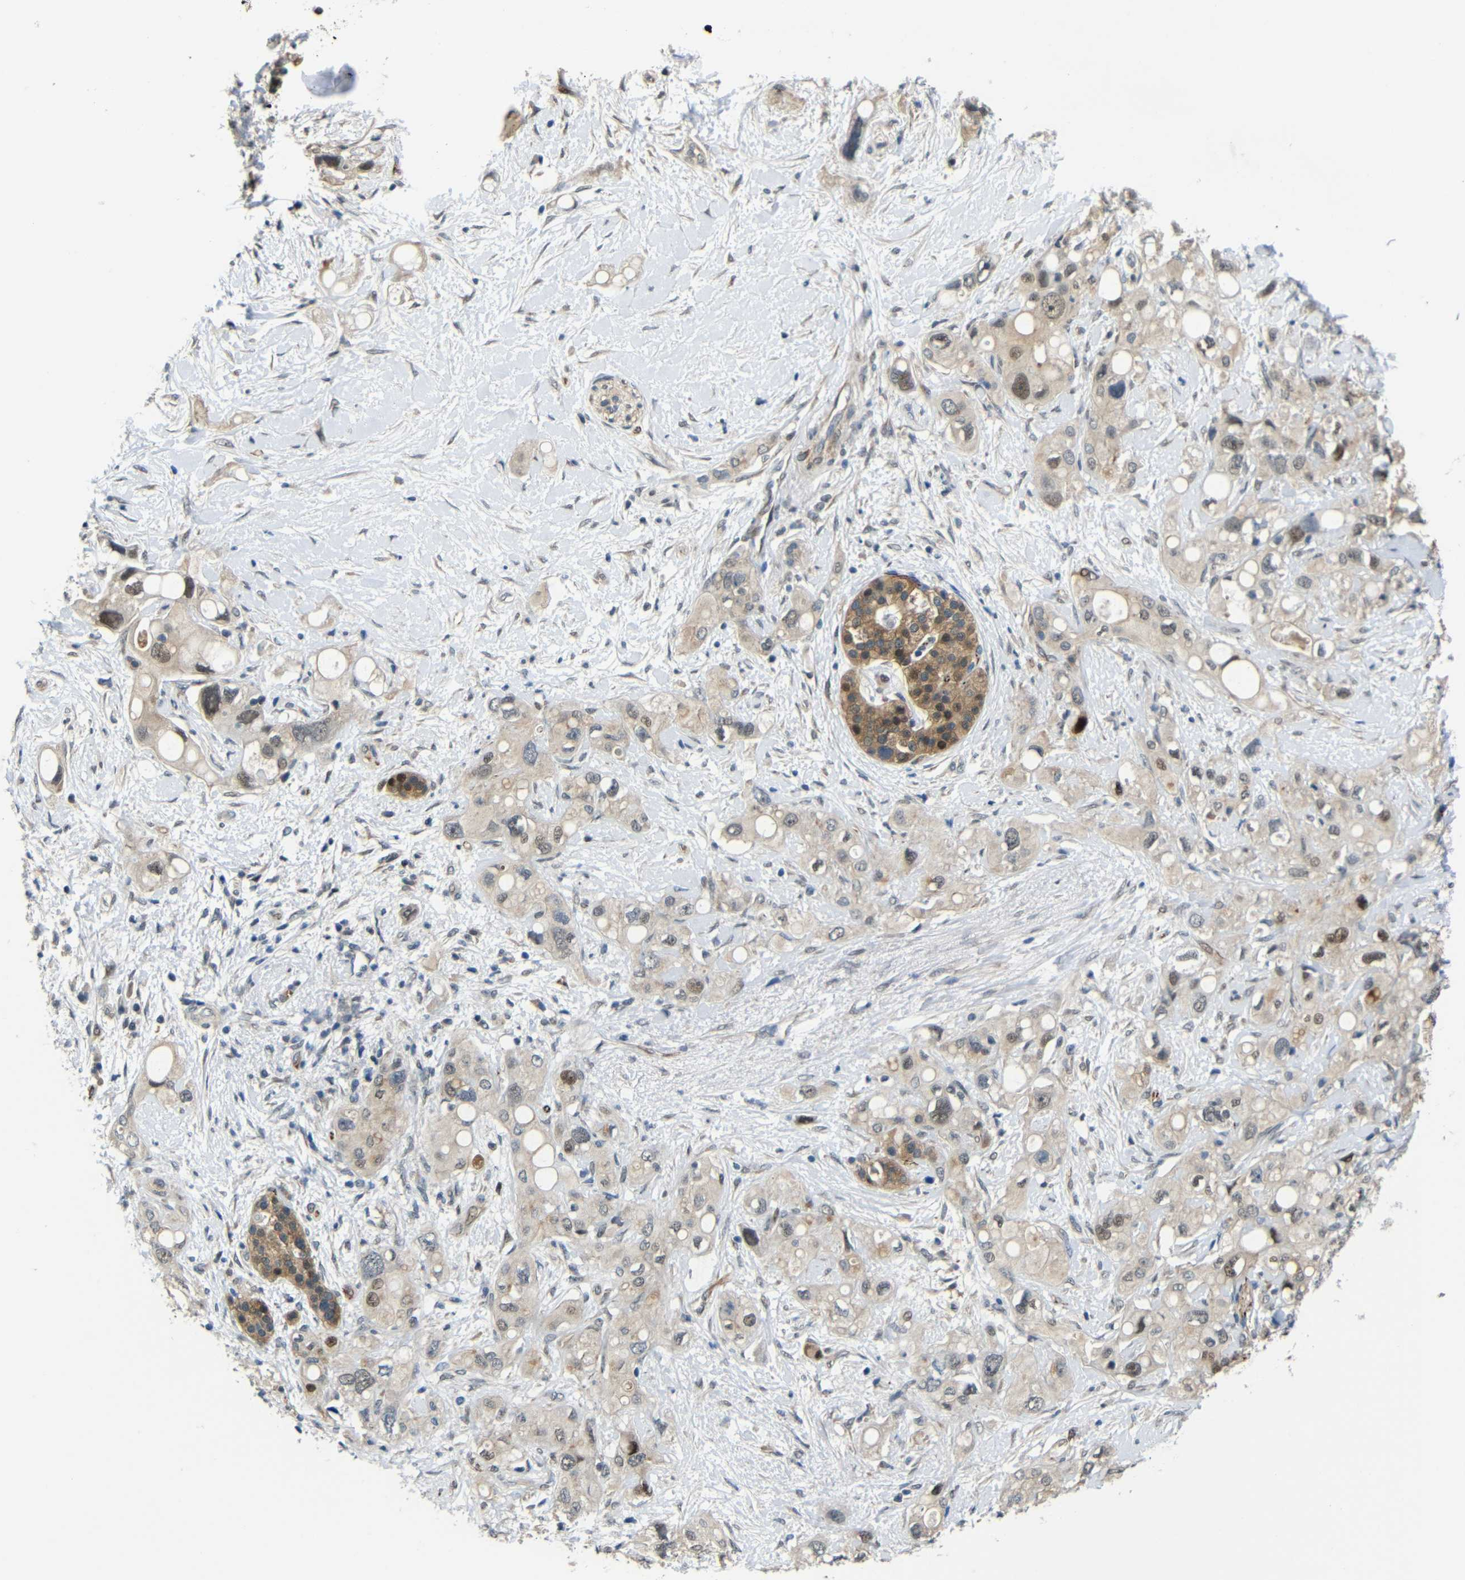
{"staining": {"intensity": "weak", "quantity": ">75%", "location": "cytoplasmic/membranous,nuclear"}, "tissue": "pancreatic cancer", "cell_type": "Tumor cells", "image_type": "cancer", "snomed": [{"axis": "morphology", "description": "Adenocarcinoma, NOS"}, {"axis": "topography", "description": "Pancreas"}], "caption": "High-magnification brightfield microscopy of adenocarcinoma (pancreatic) stained with DAB (3,3'-diaminobenzidine) (brown) and counterstained with hematoxylin (blue). tumor cells exhibit weak cytoplasmic/membranous and nuclear expression is appreciated in approximately>75% of cells. Nuclei are stained in blue.", "gene": "SYDE1", "patient": {"sex": "female", "age": 56}}